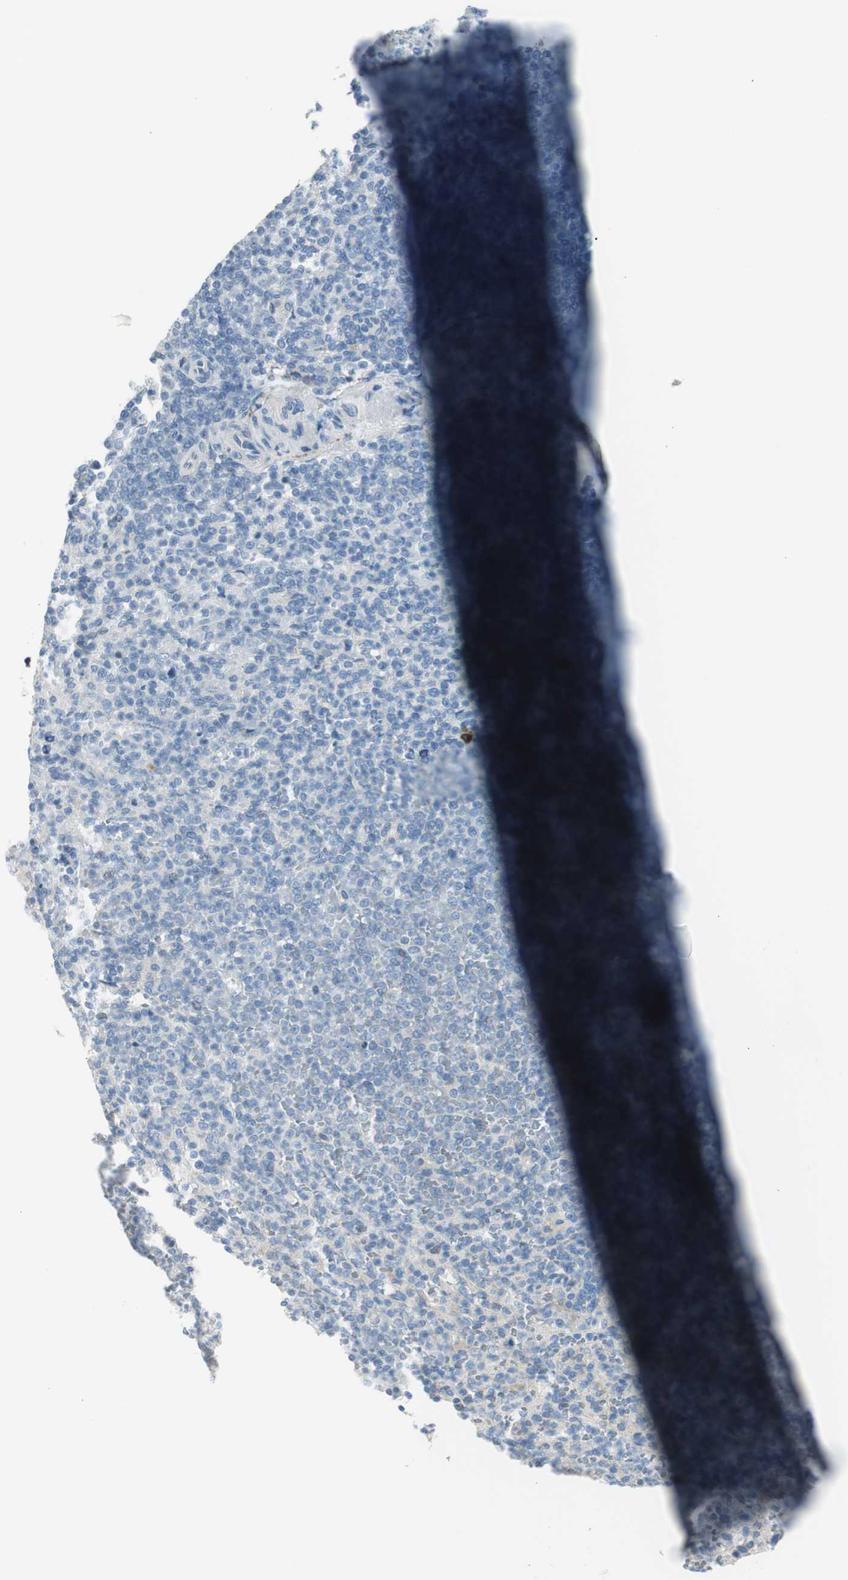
{"staining": {"intensity": "negative", "quantity": "none", "location": "none"}, "tissue": "spleen", "cell_type": "Cells in red pulp", "image_type": "normal", "snomed": [{"axis": "morphology", "description": "Normal tissue, NOS"}, {"axis": "topography", "description": "Spleen"}], "caption": "High magnification brightfield microscopy of unremarkable spleen stained with DAB (3,3'-diaminobenzidine) (brown) and counterstained with hematoxylin (blue): cells in red pulp show no significant staining. (DAB IHC, high magnification).", "gene": "MAPRE3", "patient": {"sex": "female", "age": 74}}